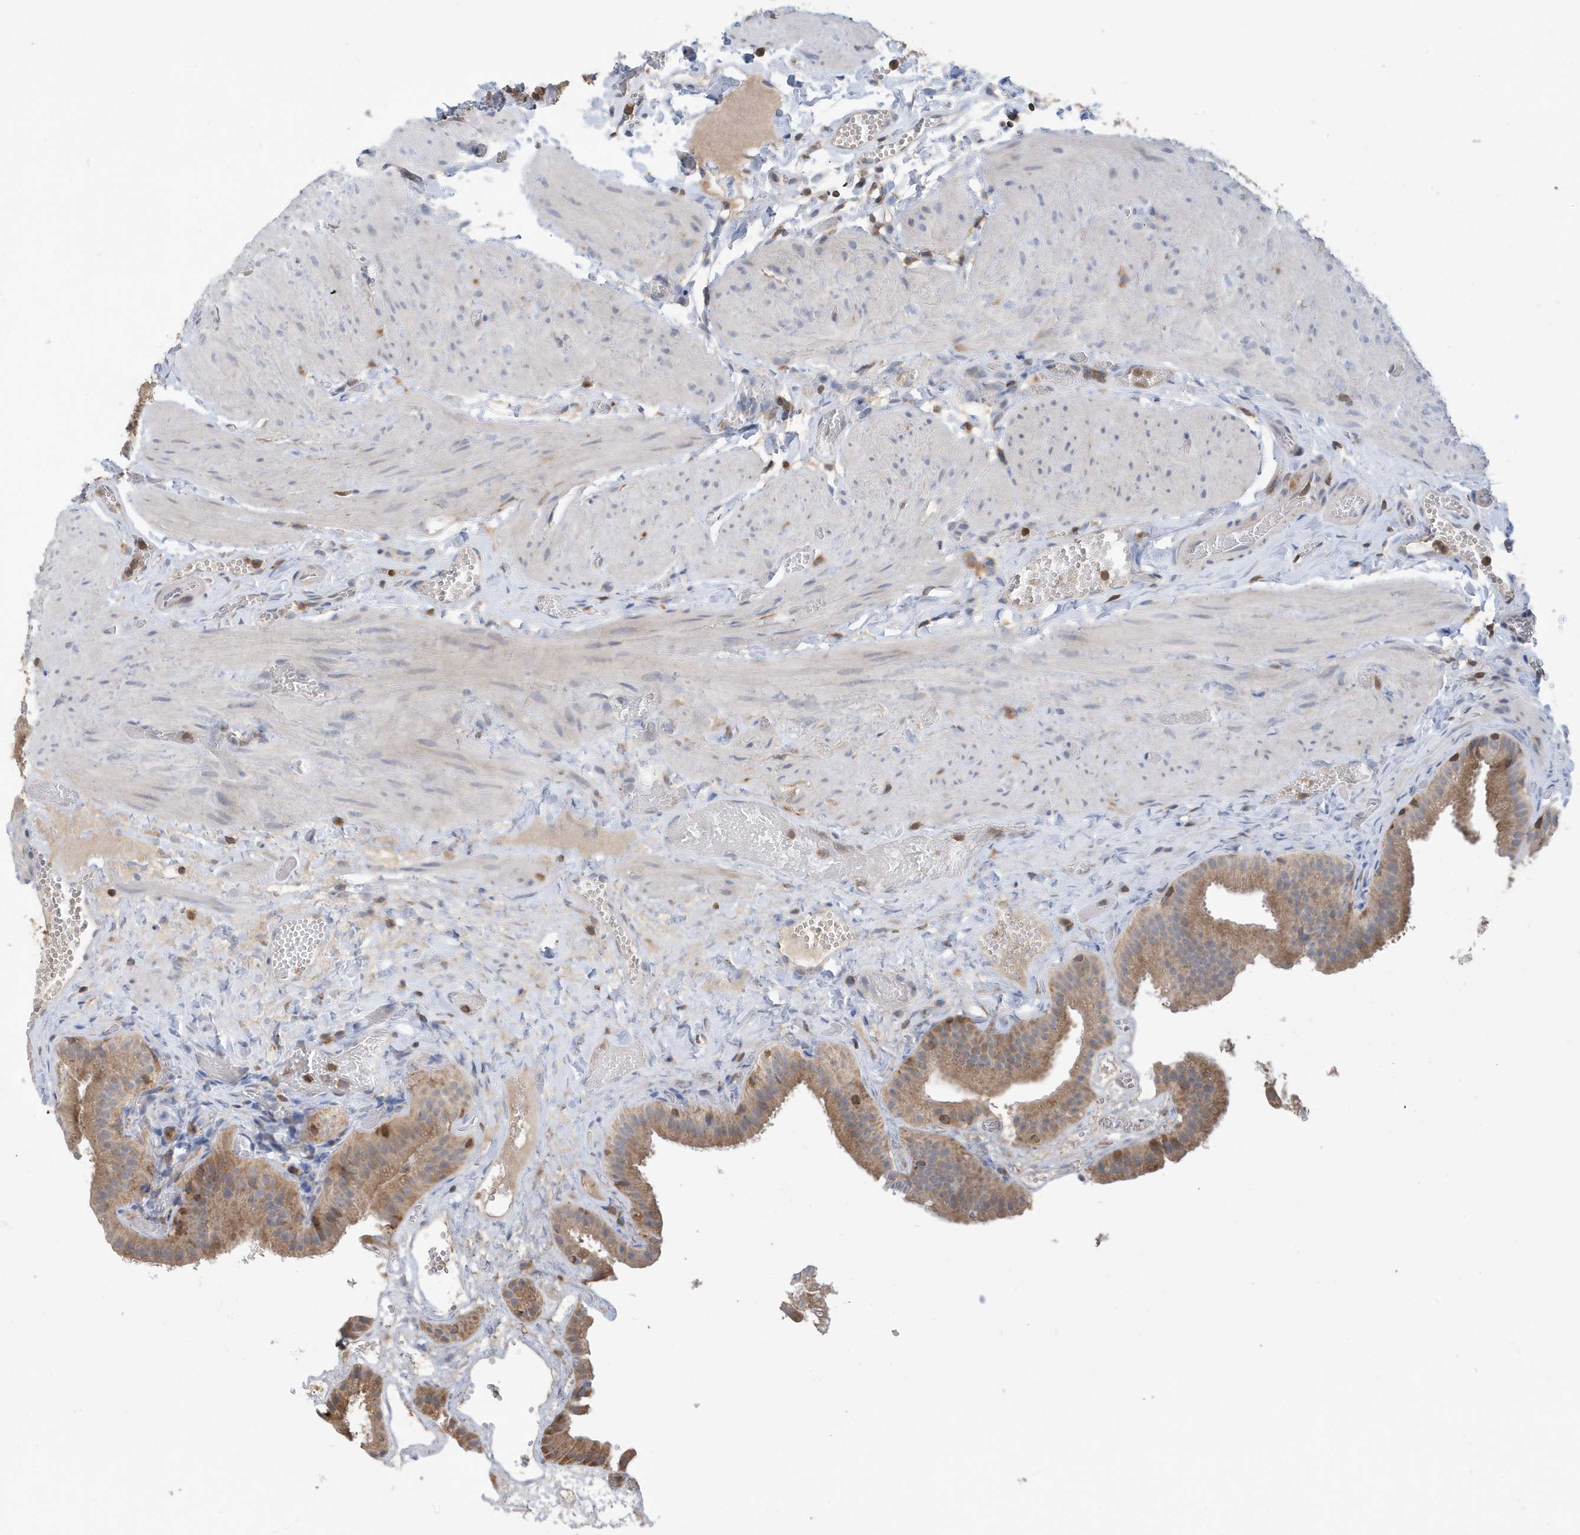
{"staining": {"intensity": "moderate", "quantity": "25%-75%", "location": "cytoplasmic/membranous"}, "tissue": "gallbladder", "cell_type": "Glandular cells", "image_type": "normal", "snomed": [{"axis": "morphology", "description": "Normal tissue, NOS"}, {"axis": "topography", "description": "Gallbladder"}], "caption": "Immunohistochemistry micrograph of benign gallbladder stained for a protein (brown), which demonstrates medium levels of moderate cytoplasmic/membranous positivity in approximately 25%-75% of glandular cells.", "gene": "NSUN3", "patient": {"sex": "female", "age": 64}}